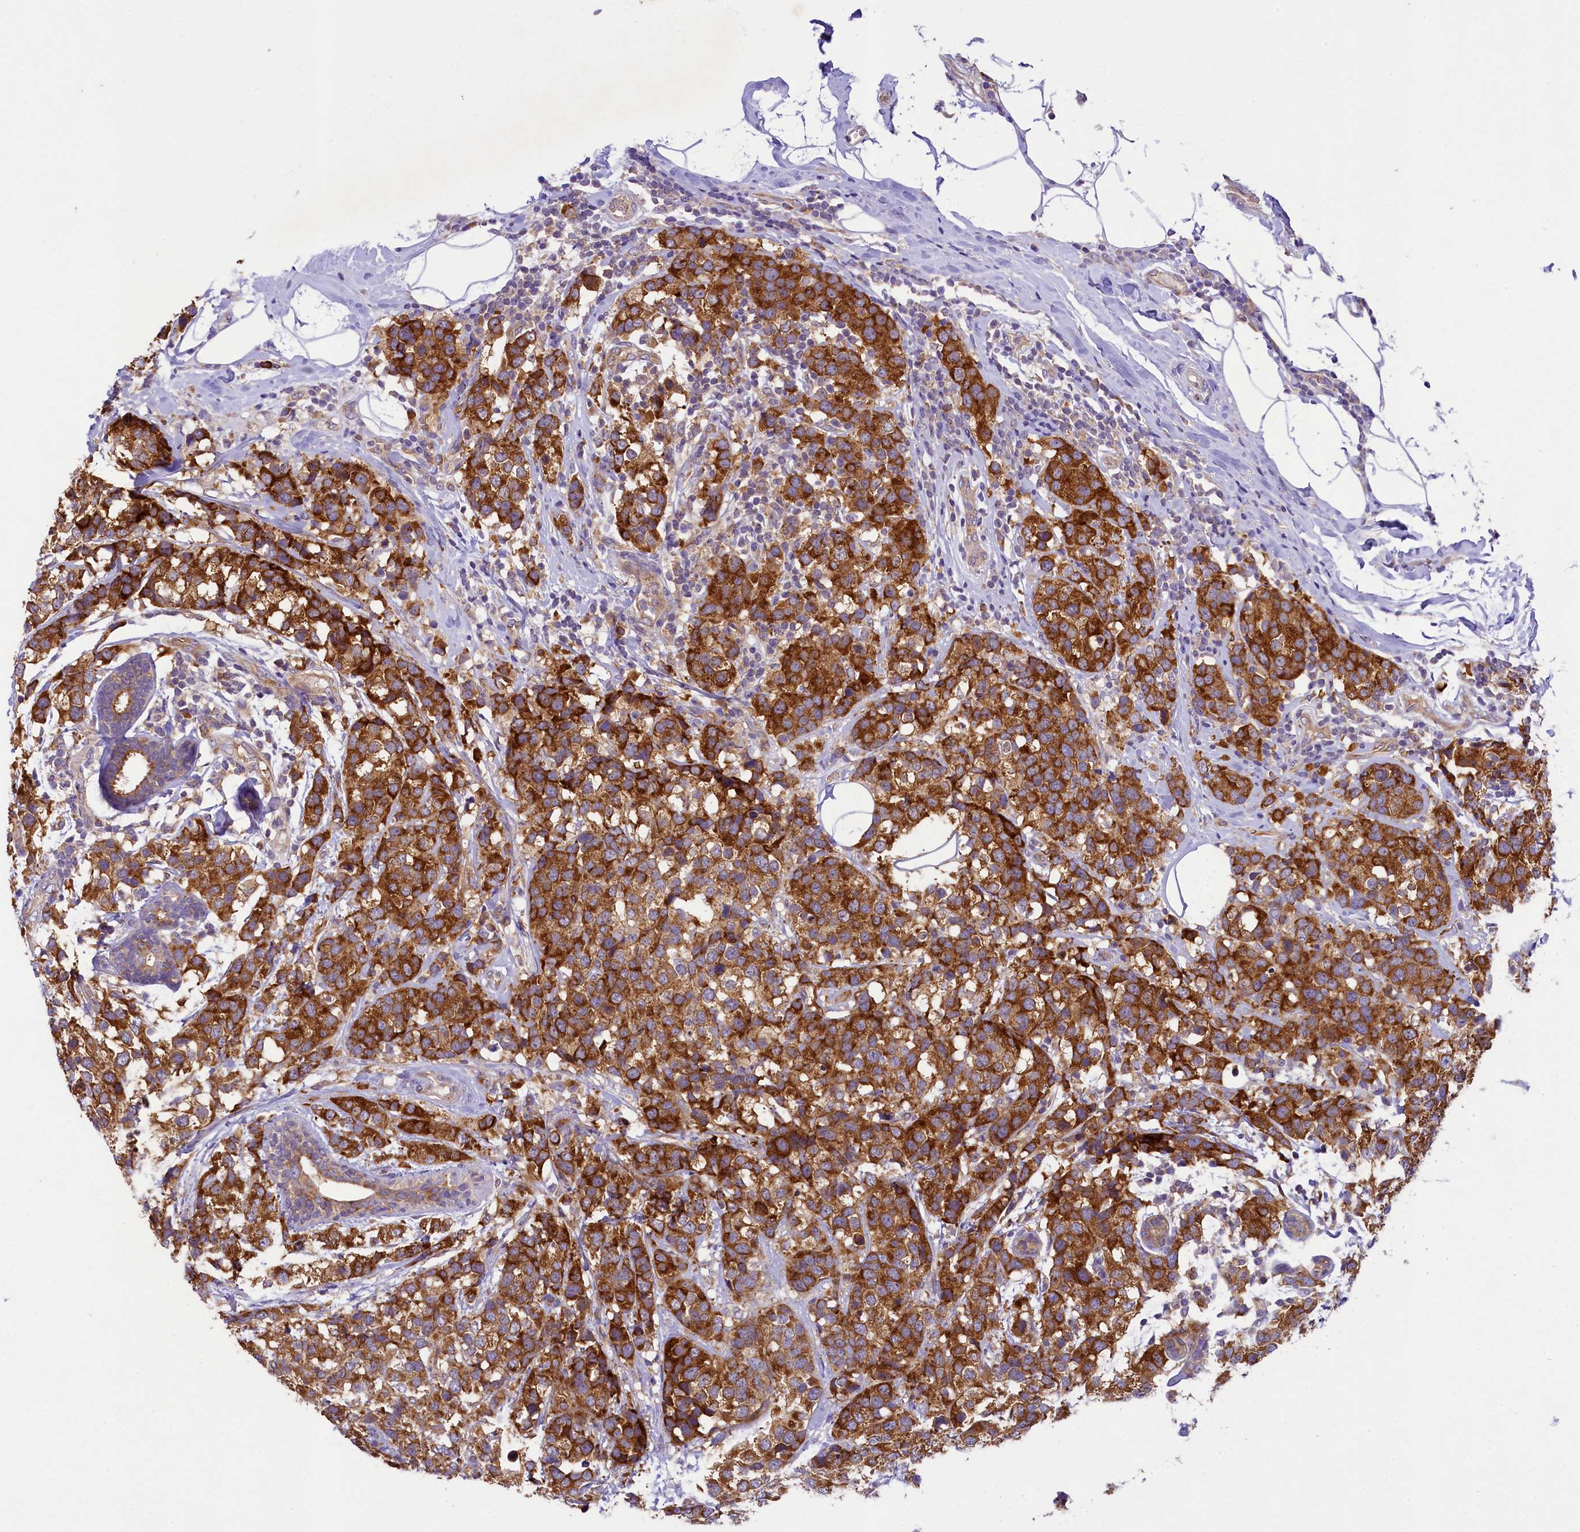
{"staining": {"intensity": "strong", "quantity": ">75%", "location": "cytoplasmic/membranous"}, "tissue": "breast cancer", "cell_type": "Tumor cells", "image_type": "cancer", "snomed": [{"axis": "morphology", "description": "Lobular carcinoma"}, {"axis": "topography", "description": "Breast"}], "caption": "A brown stain labels strong cytoplasmic/membranous expression of a protein in human lobular carcinoma (breast) tumor cells.", "gene": "LARP4", "patient": {"sex": "female", "age": 59}}